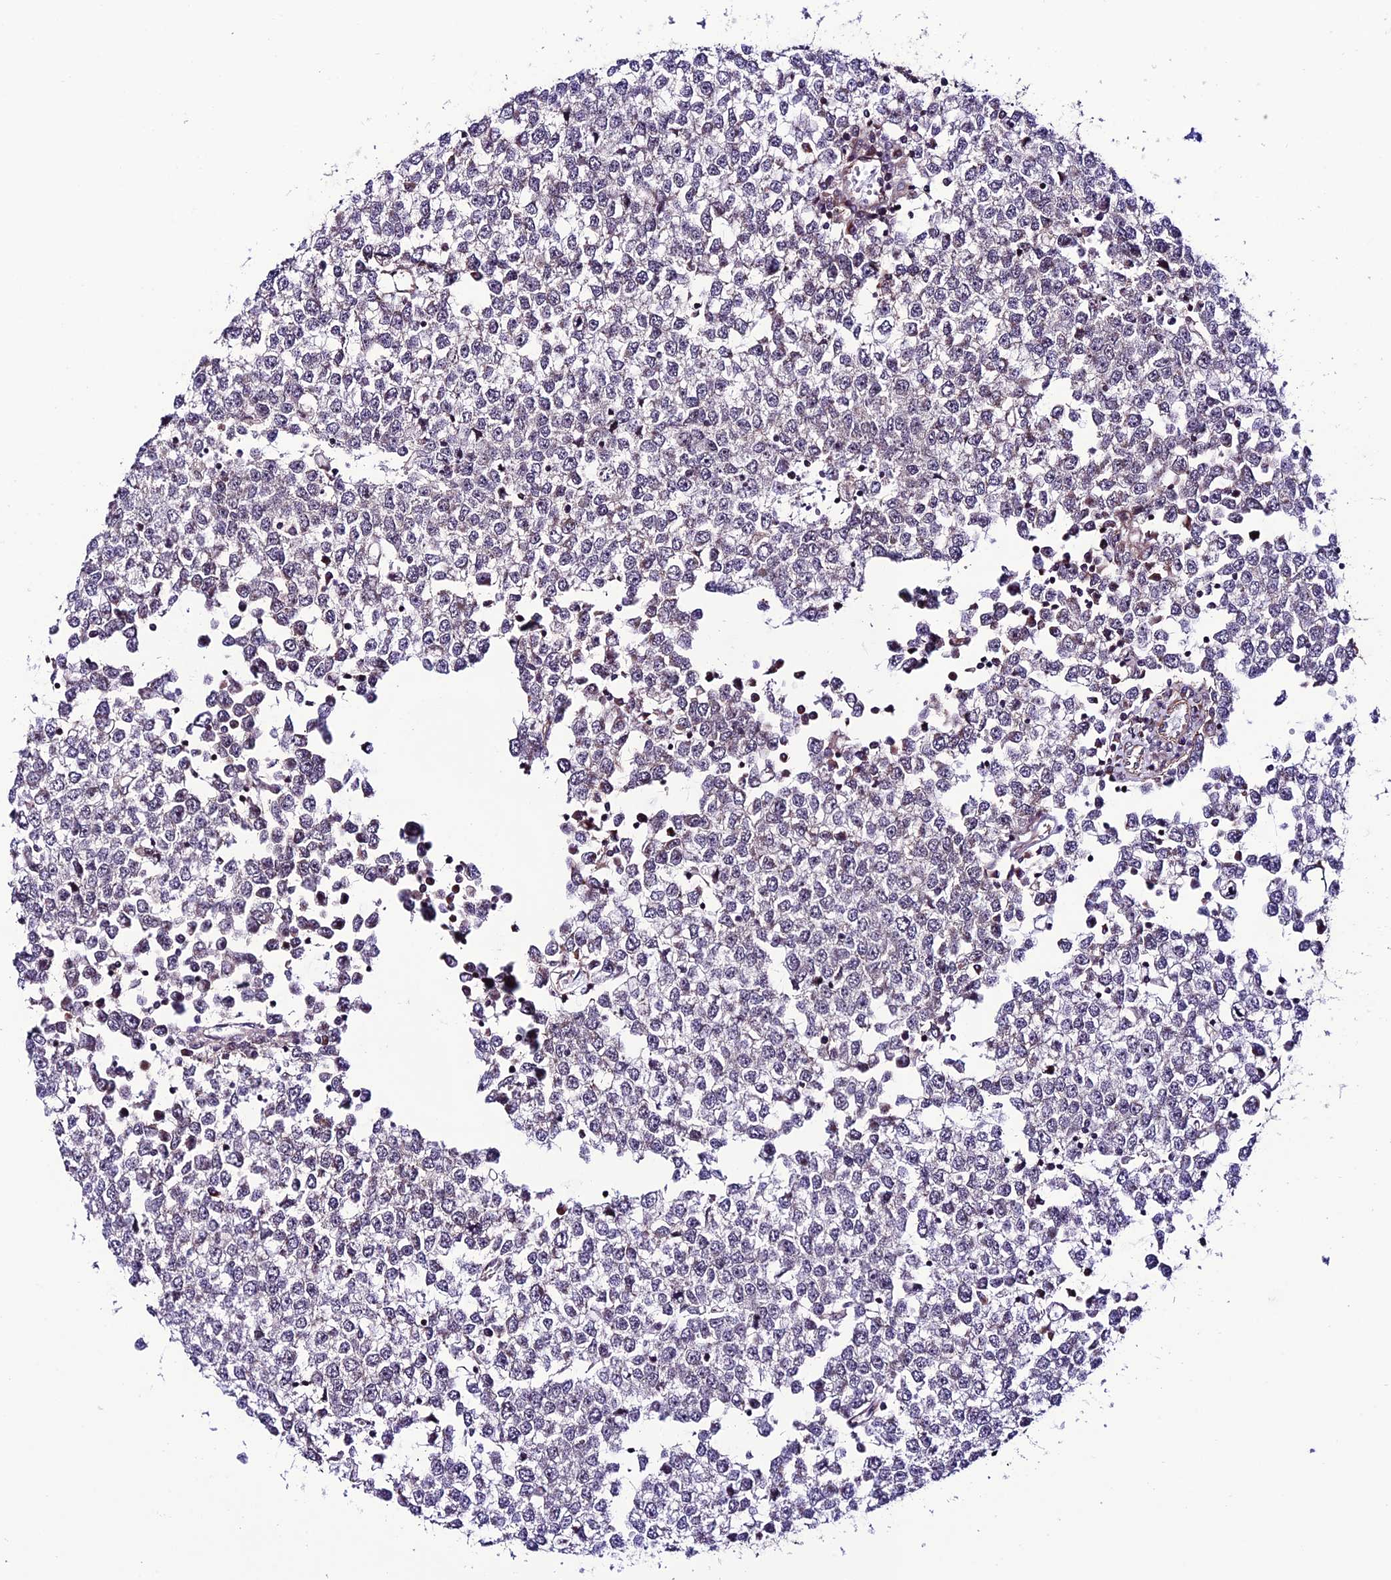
{"staining": {"intensity": "negative", "quantity": "none", "location": "none"}, "tissue": "testis cancer", "cell_type": "Tumor cells", "image_type": "cancer", "snomed": [{"axis": "morphology", "description": "Seminoma, NOS"}, {"axis": "topography", "description": "Testis"}], "caption": "The histopathology image reveals no staining of tumor cells in testis seminoma.", "gene": "TNIP3", "patient": {"sex": "male", "age": 65}}